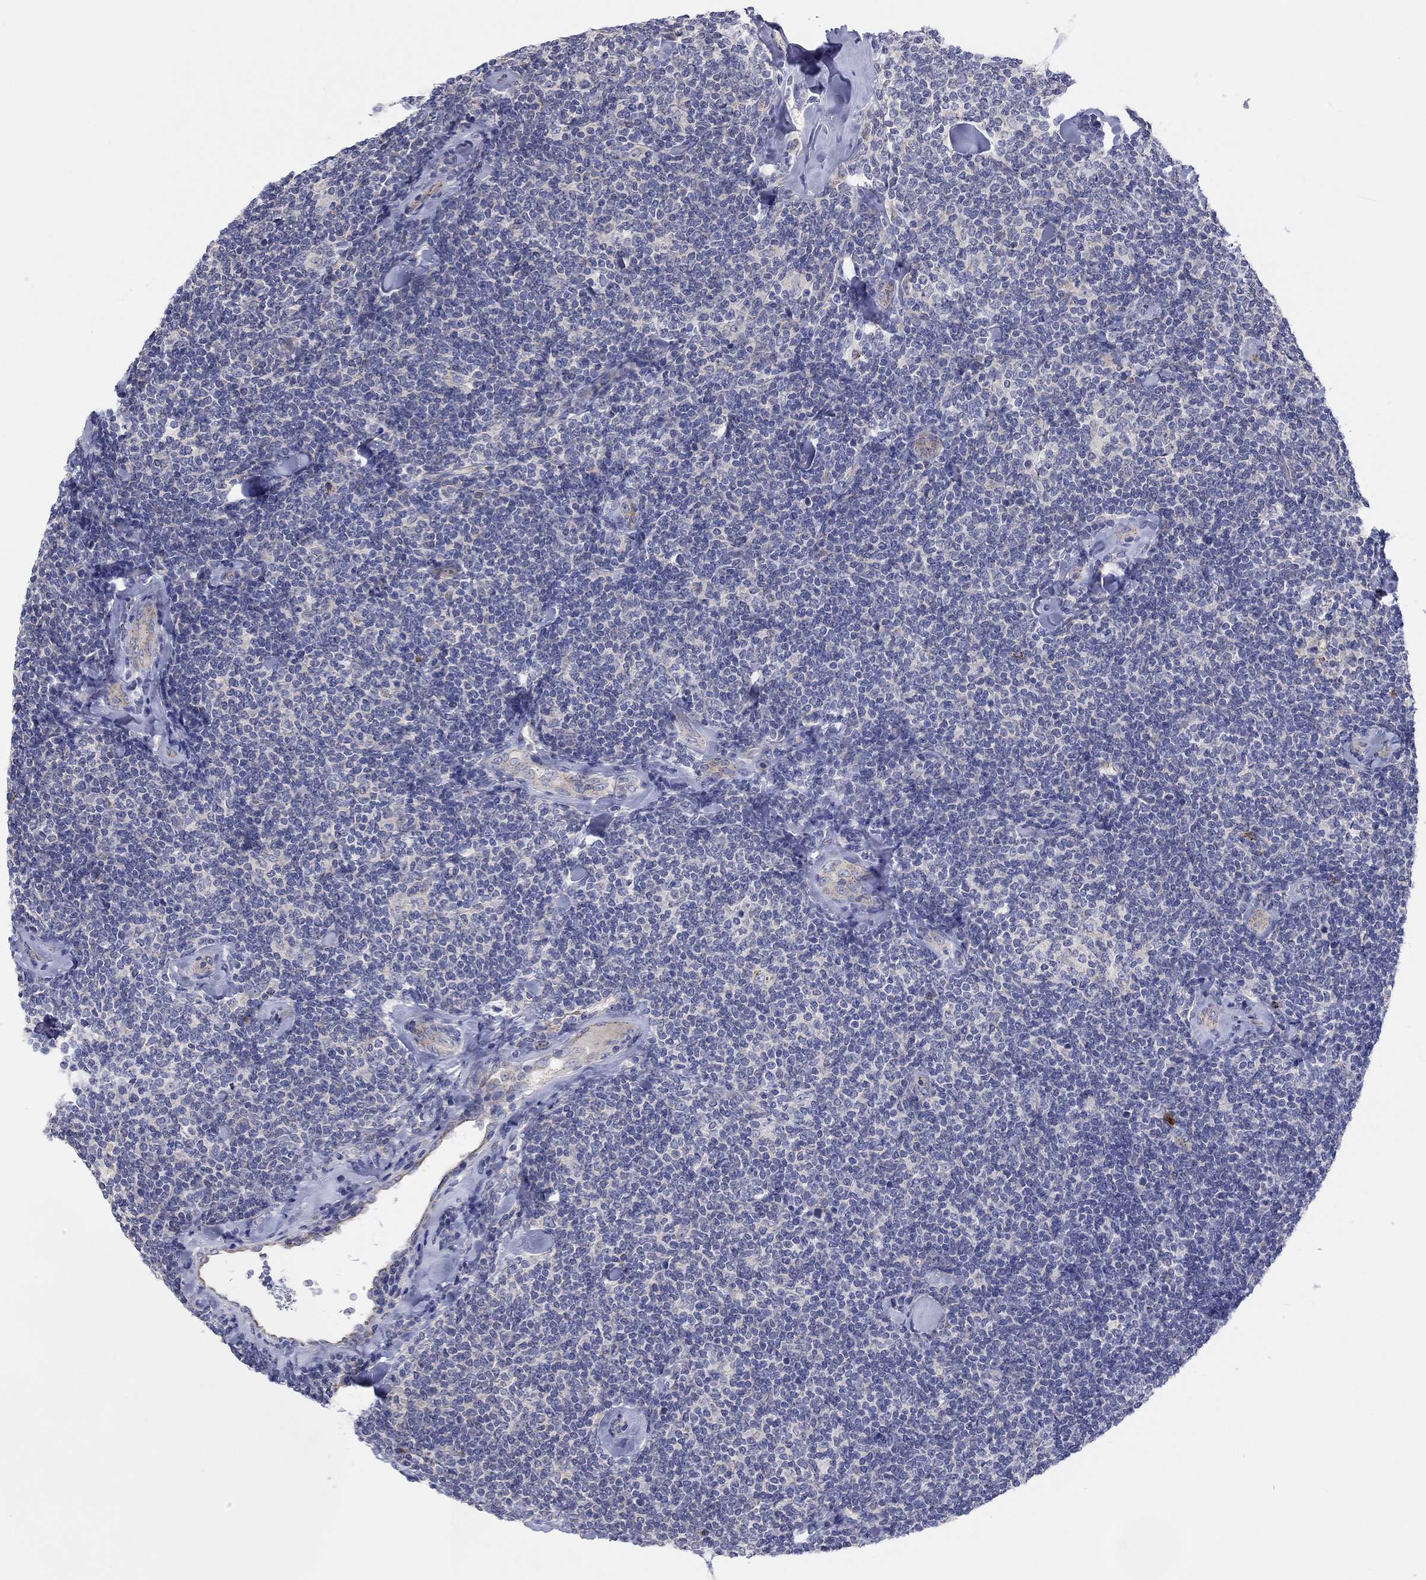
{"staining": {"intensity": "negative", "quantity": "none", "location": "none"}, "tissue": "lymphoma", "cell_type": "Tumor cells", "image_type": "cancer", "snomed": [{"axis": "morphology", "description": "Malignant lymphoma, non-Hodgkin's type, Low grade"}, {"axis": "topography", "description": "Lymph node"}], "caption": "This is an IHC image of human low-grade malignant lymphoma, non-Hodgkin's type. There is no positivity in tumor cells.", "gene": "BCO2", "patient": {"sex": "female", "age": 56}}